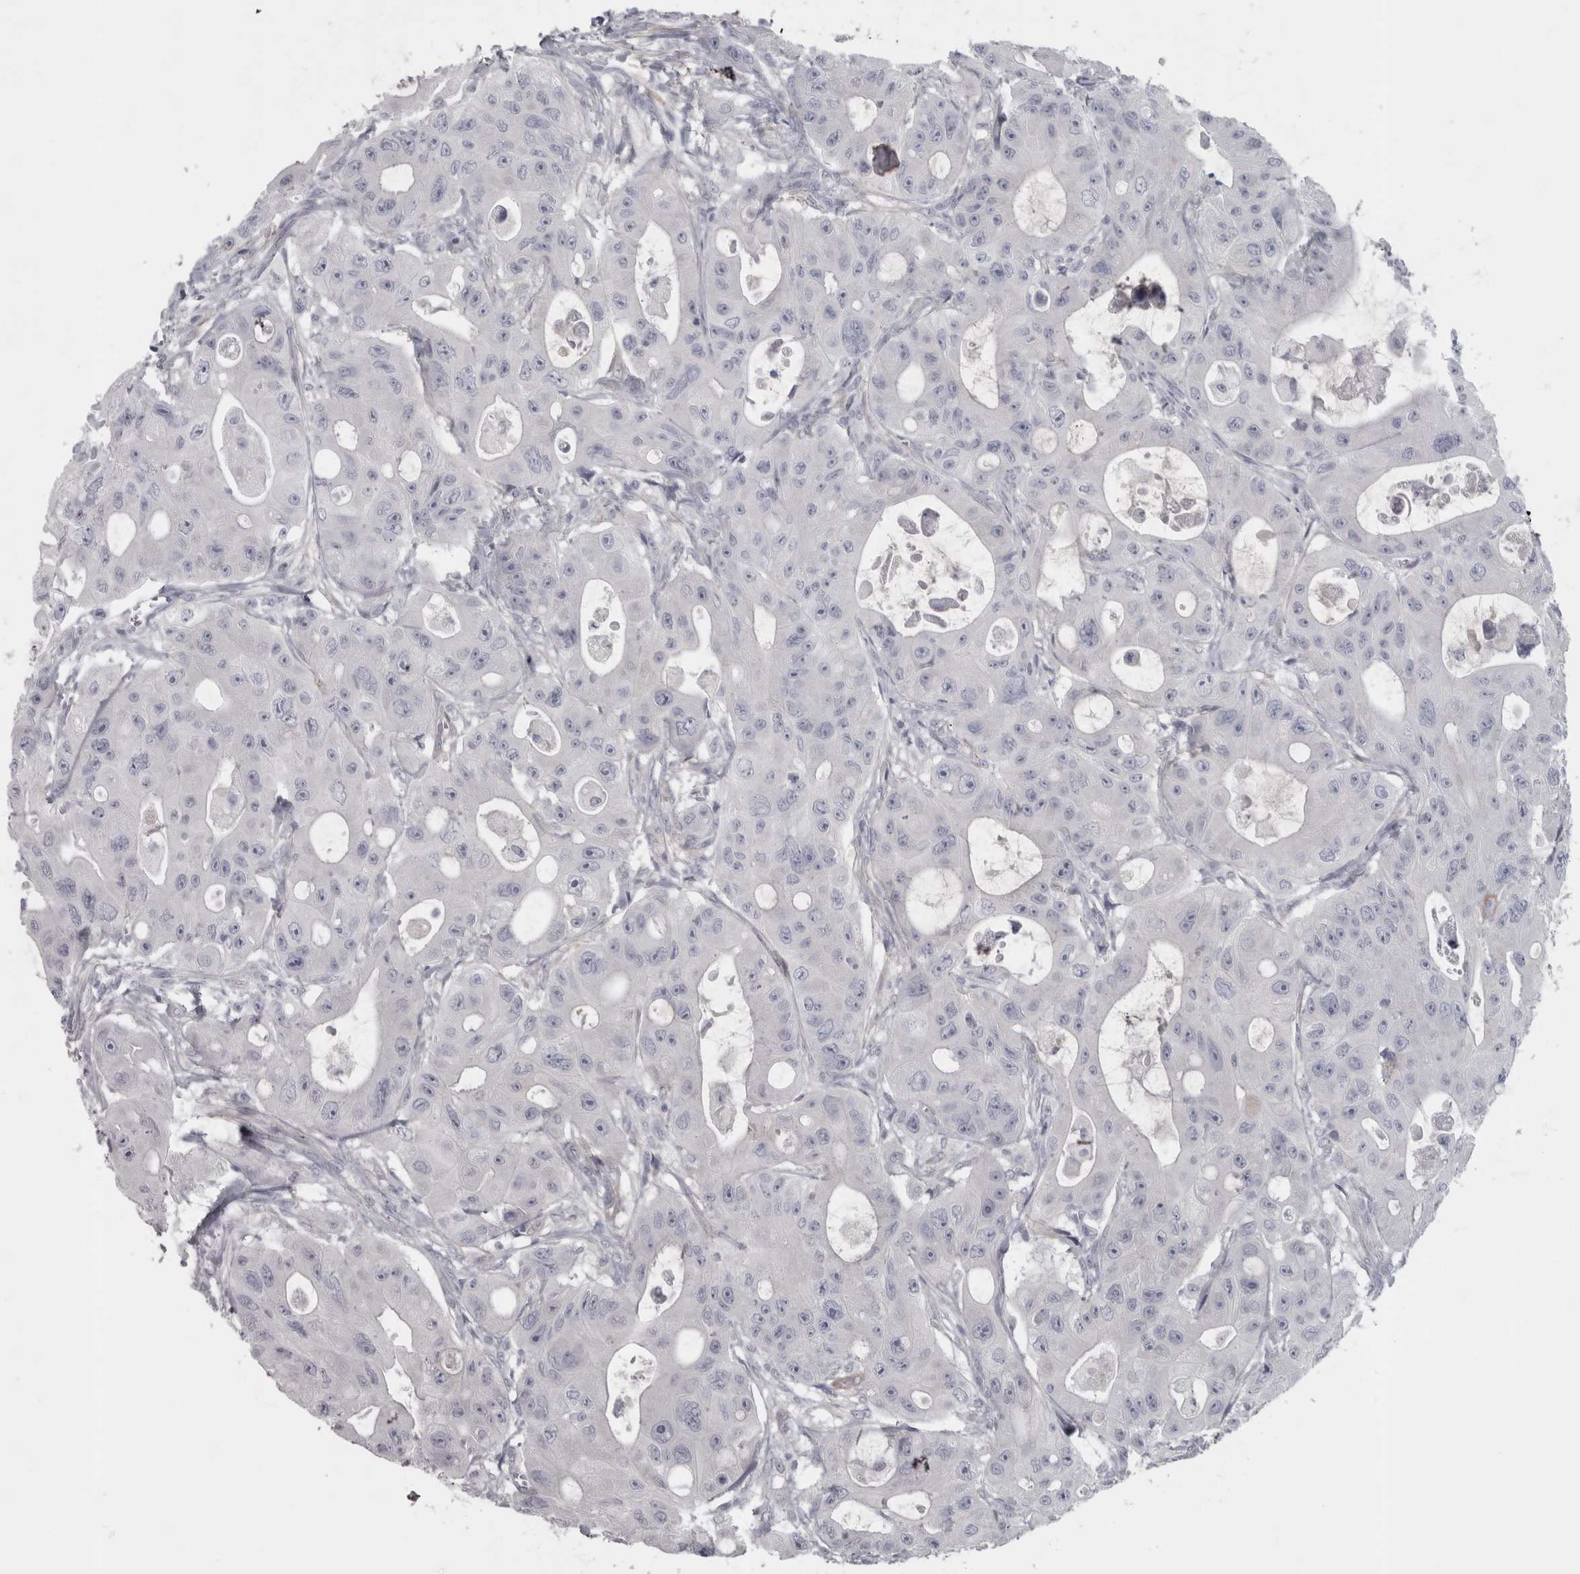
{"staining": {"intensity": "negative", "quantity": "none", "location": "none"}, "tissue": "colorectal cancer", "cell_type": "Tumor cells", "image_type": "cancer", "snomed": [{"axis": "morphology", "description": "Adenocarcinoma, NOS"}, {"axis": "topography", "description": "Colon"}], "caption": "Colorectal cancer (adenocarcinoma) was stained to show a protein in brown. There is no significant staining in tumor cells.", "gene": "PPP1R12B", "patient": {"sex": "female", "age": 46}}